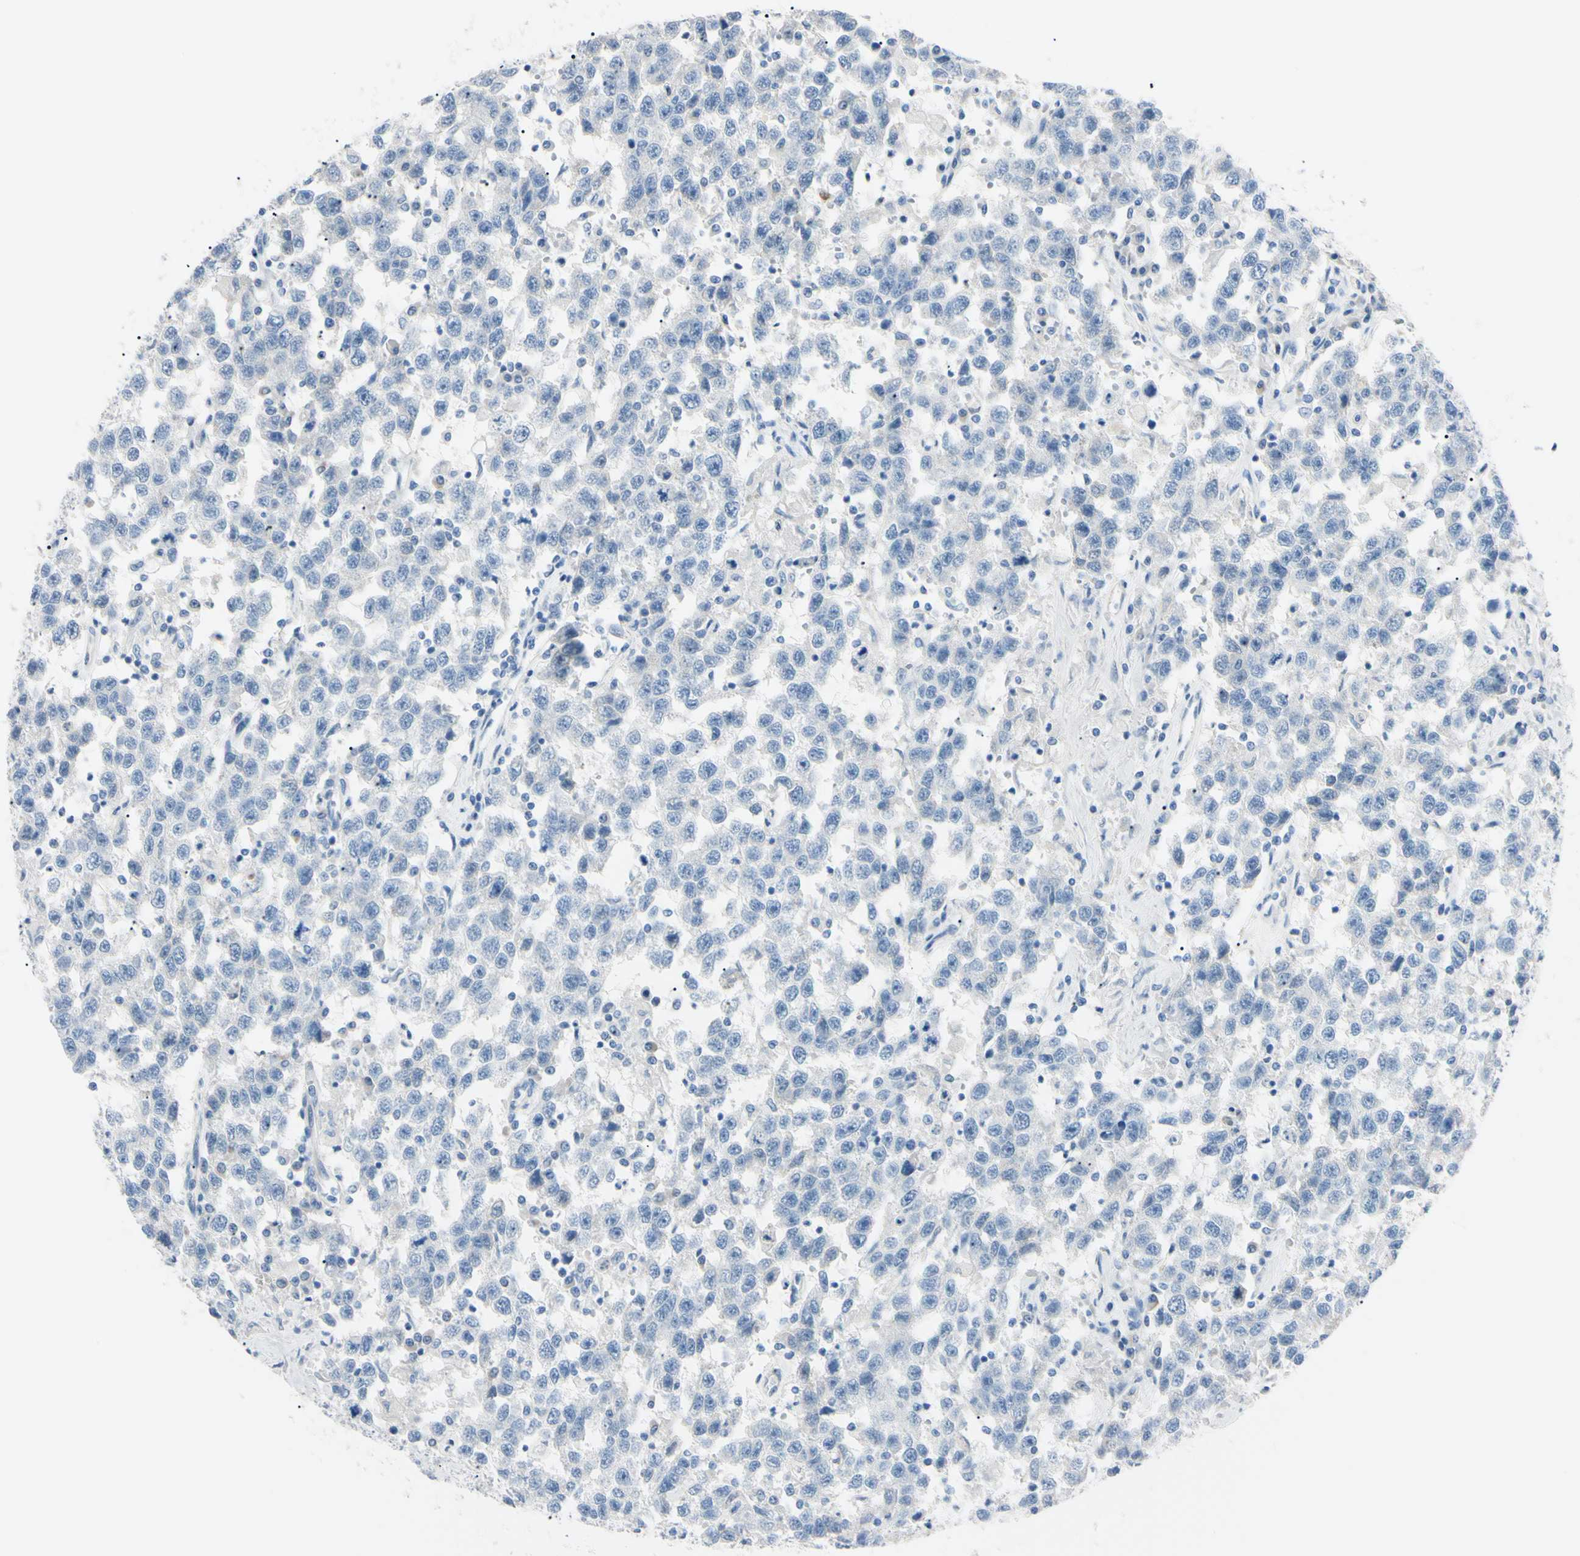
{"staining": {"intensity": "negative", "quantity": "none", "location": "none"}, "tissue": "testis cancer", "cell_type": "Tumor cells", "image_type": "cancer", "snomed": [{"axis": "morphology", "description": "Seminoma, NOS"}, {"axis": "topography", "description": "Testis"}], "caption": "Immunohistochemical staining of human seminoma (testis) demonstrates no significant positivity in tumor cells. (DAB (3,3'-diaminobenzidine) IHC, high magnification).", "gene": "FOLH1", "patient": {"sex": "male", "age": 41}}